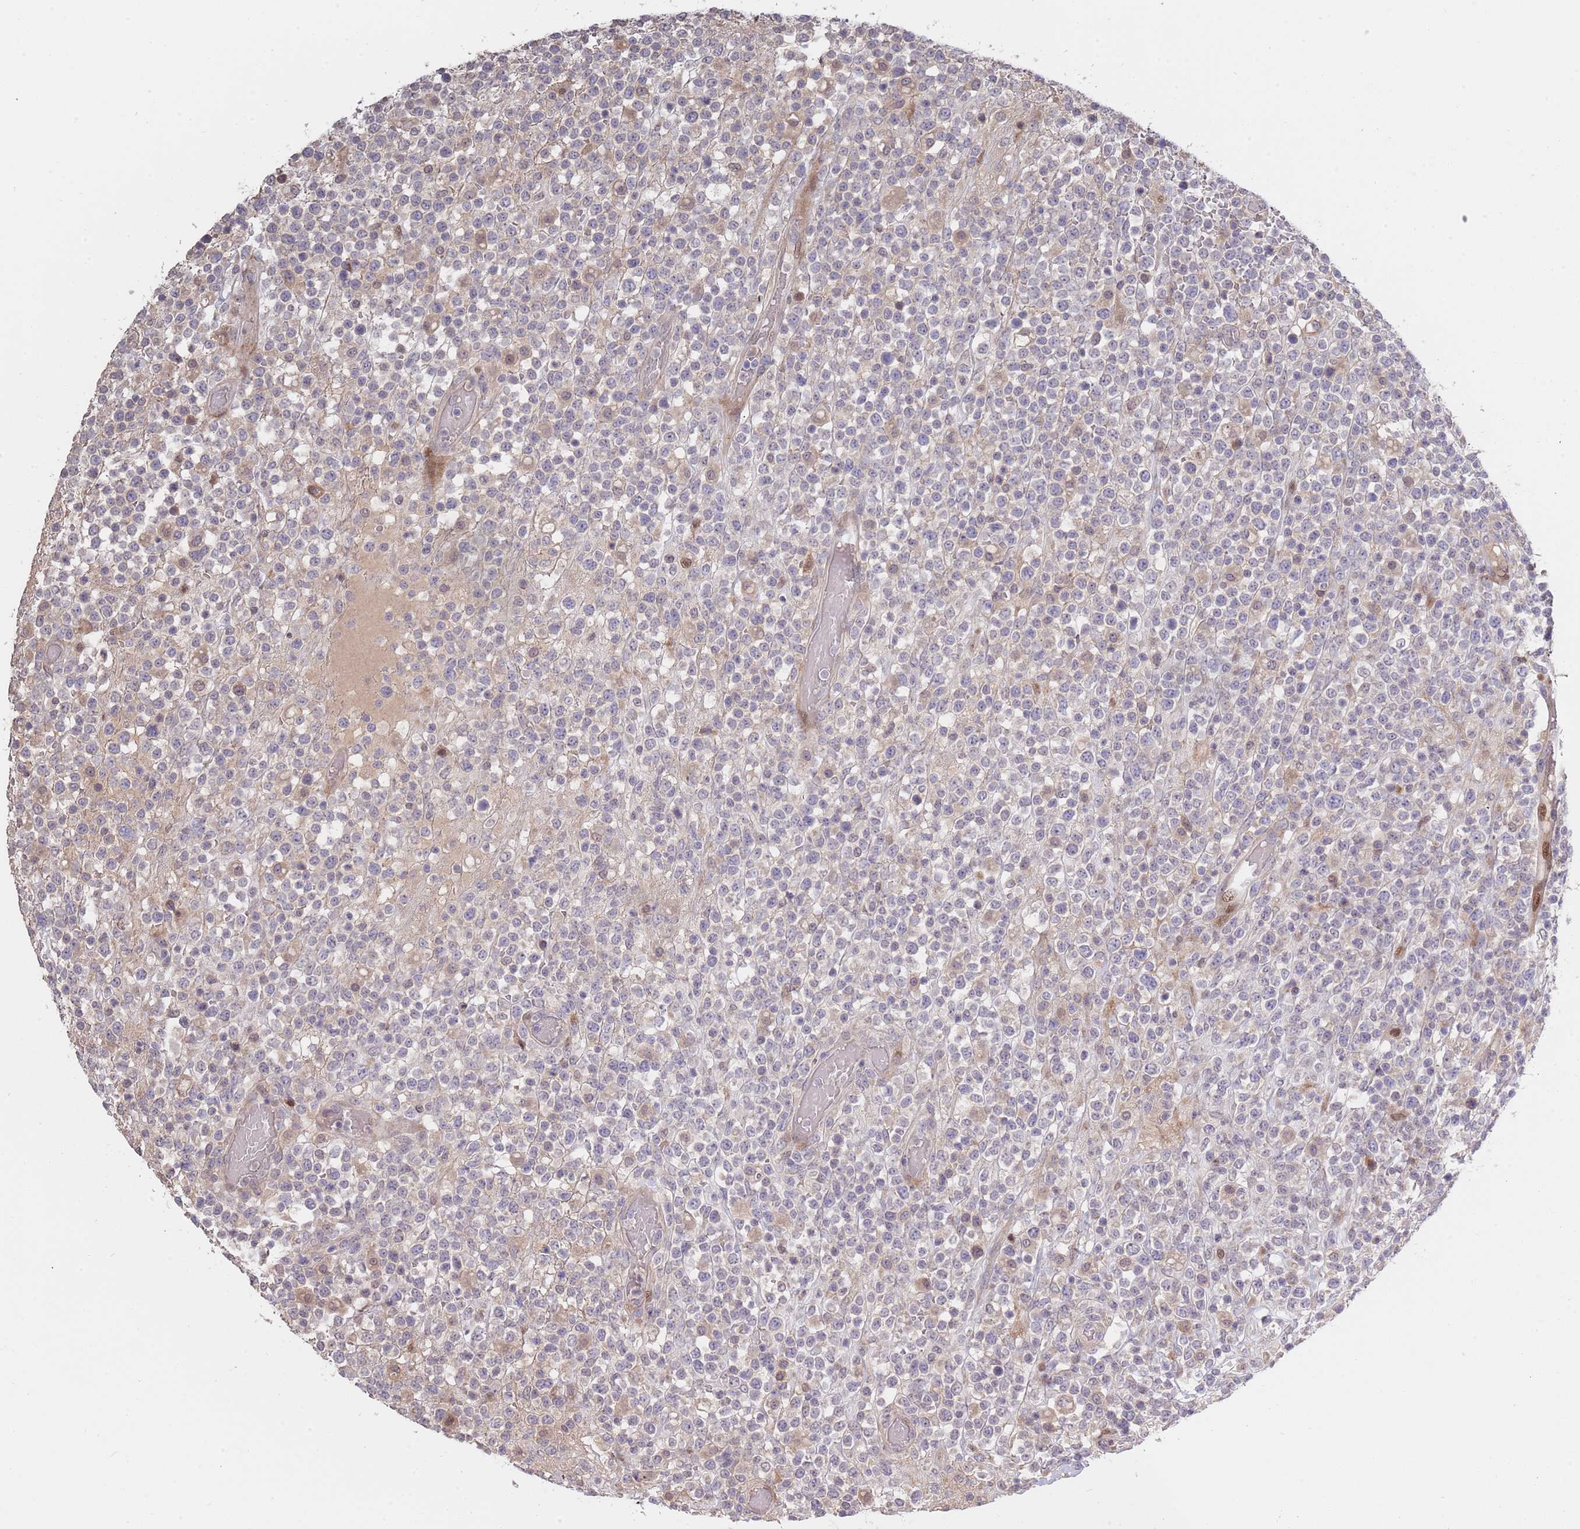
{"staining": {"intensity": "negative", "quantity": "none", "location": "none"}, "tissue": "lymphoma", "cell_type": "Tumor cells", "image_type": "cancer", "snomed": [{"axis": "morphology", "description": "Malignant lymphoma, non-Hodgkin's type, High grade"}, {"axis": "topography", "description": "Colon"}], "caption": "There is no significant staining in tumor cells of malignant lymphoma, non-Hodgkin's type (high-grade). The staining was performed using DAB to visualize the protein expression in brown, while the nuclei were stained in blue with hematoxylin (Magnification: 20x).", "gene": "SYNDIG1L", "patient": {"sex": "female", "age": 53}}